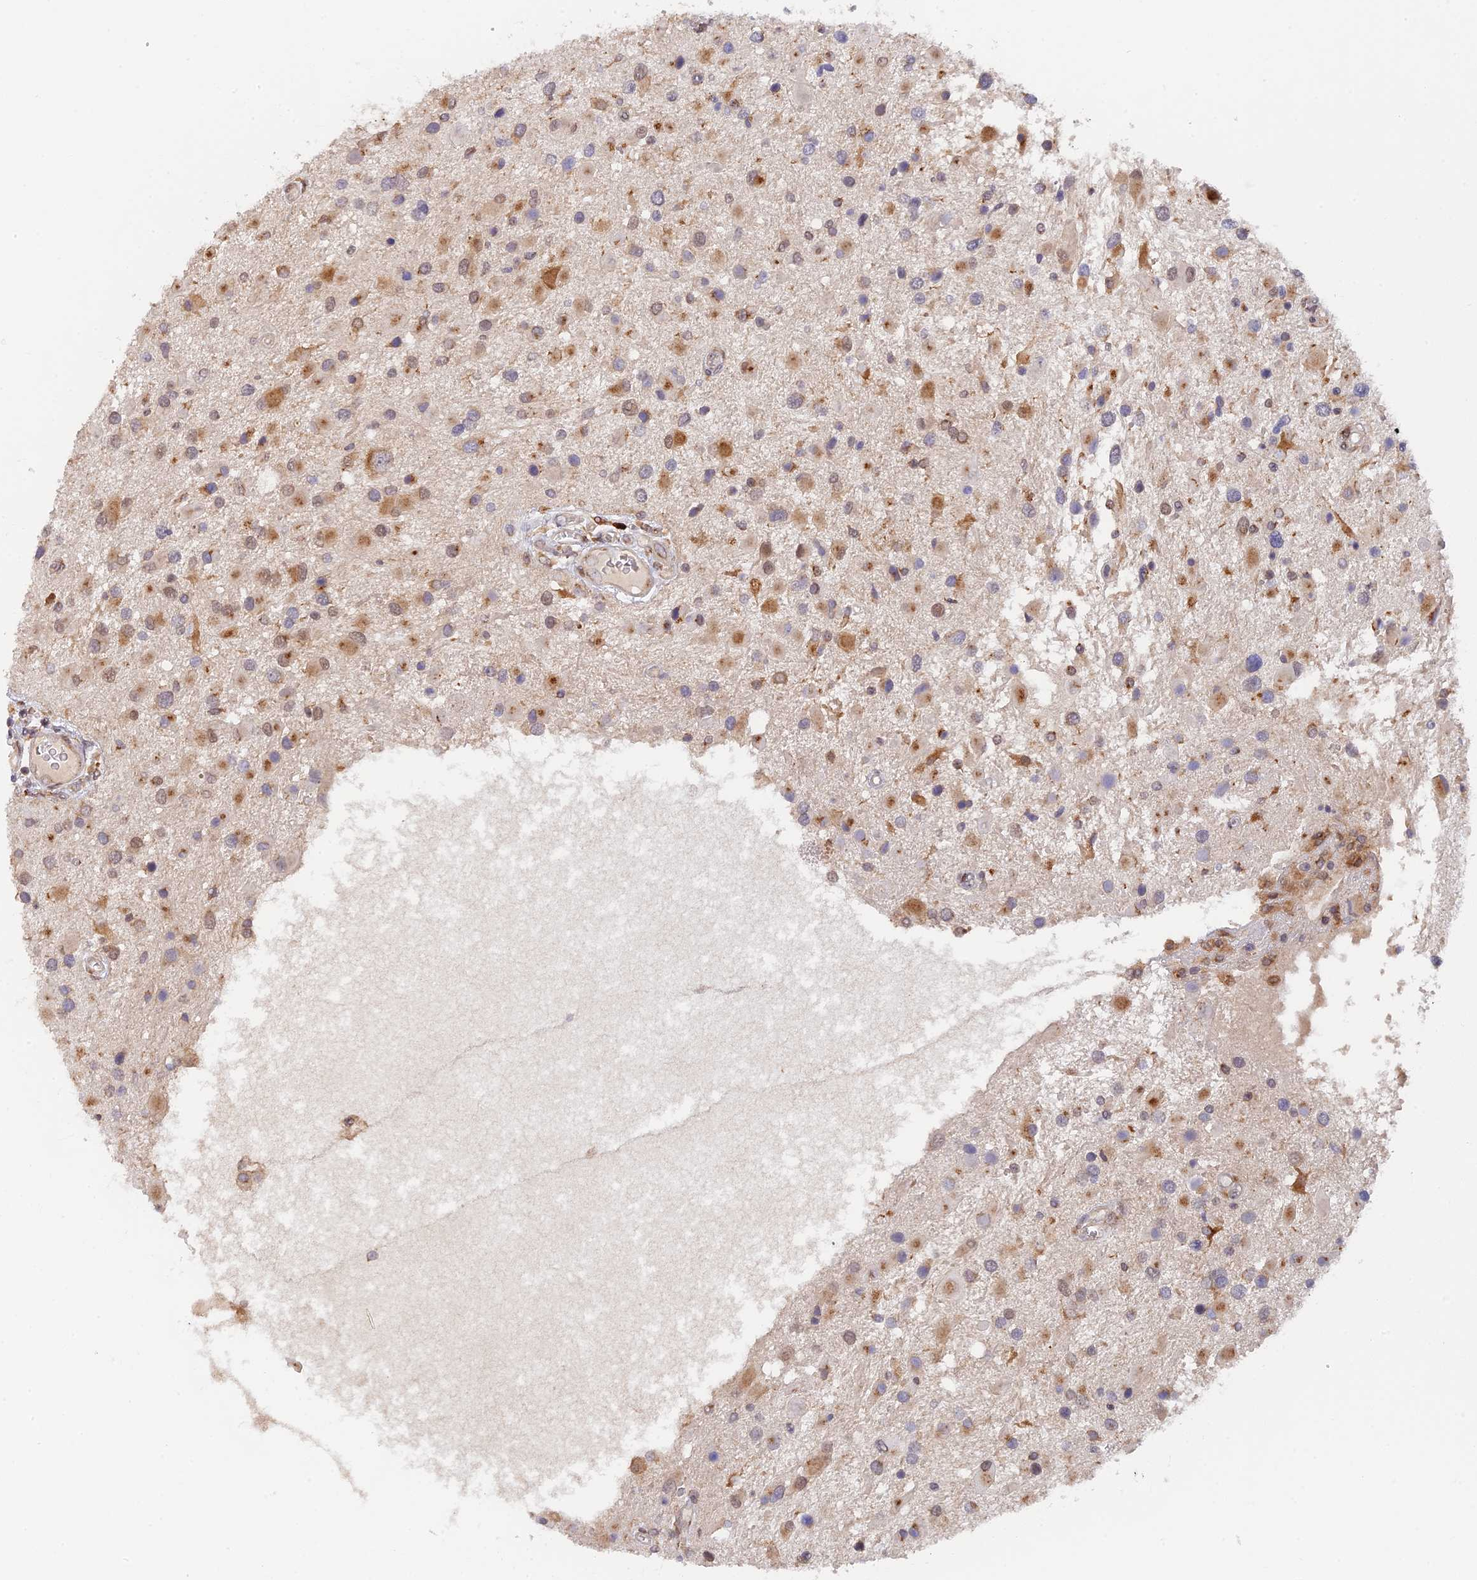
{"staining": {"intensity": "moderate", "quantity": "25%-75%", "location": "cytoplasmic/membranous"}, "tissue": "glioma", "cell_type": "Tumor cells", "image_type": "cancer", "snomed": [{"axis": "morphology", "description": "Glioma, malignant, High grade"}, {"axis": "topography", "description": "Brain"}], "caption": "The photomicrograph demonstrates immunohistochemical staining of glioma. There is moderate cytoplasmic/membranous expression is seen in about 25%-75% of tumor cells.", "gene": "SNX17", "patient": {"sex": "male", "age": 53}}